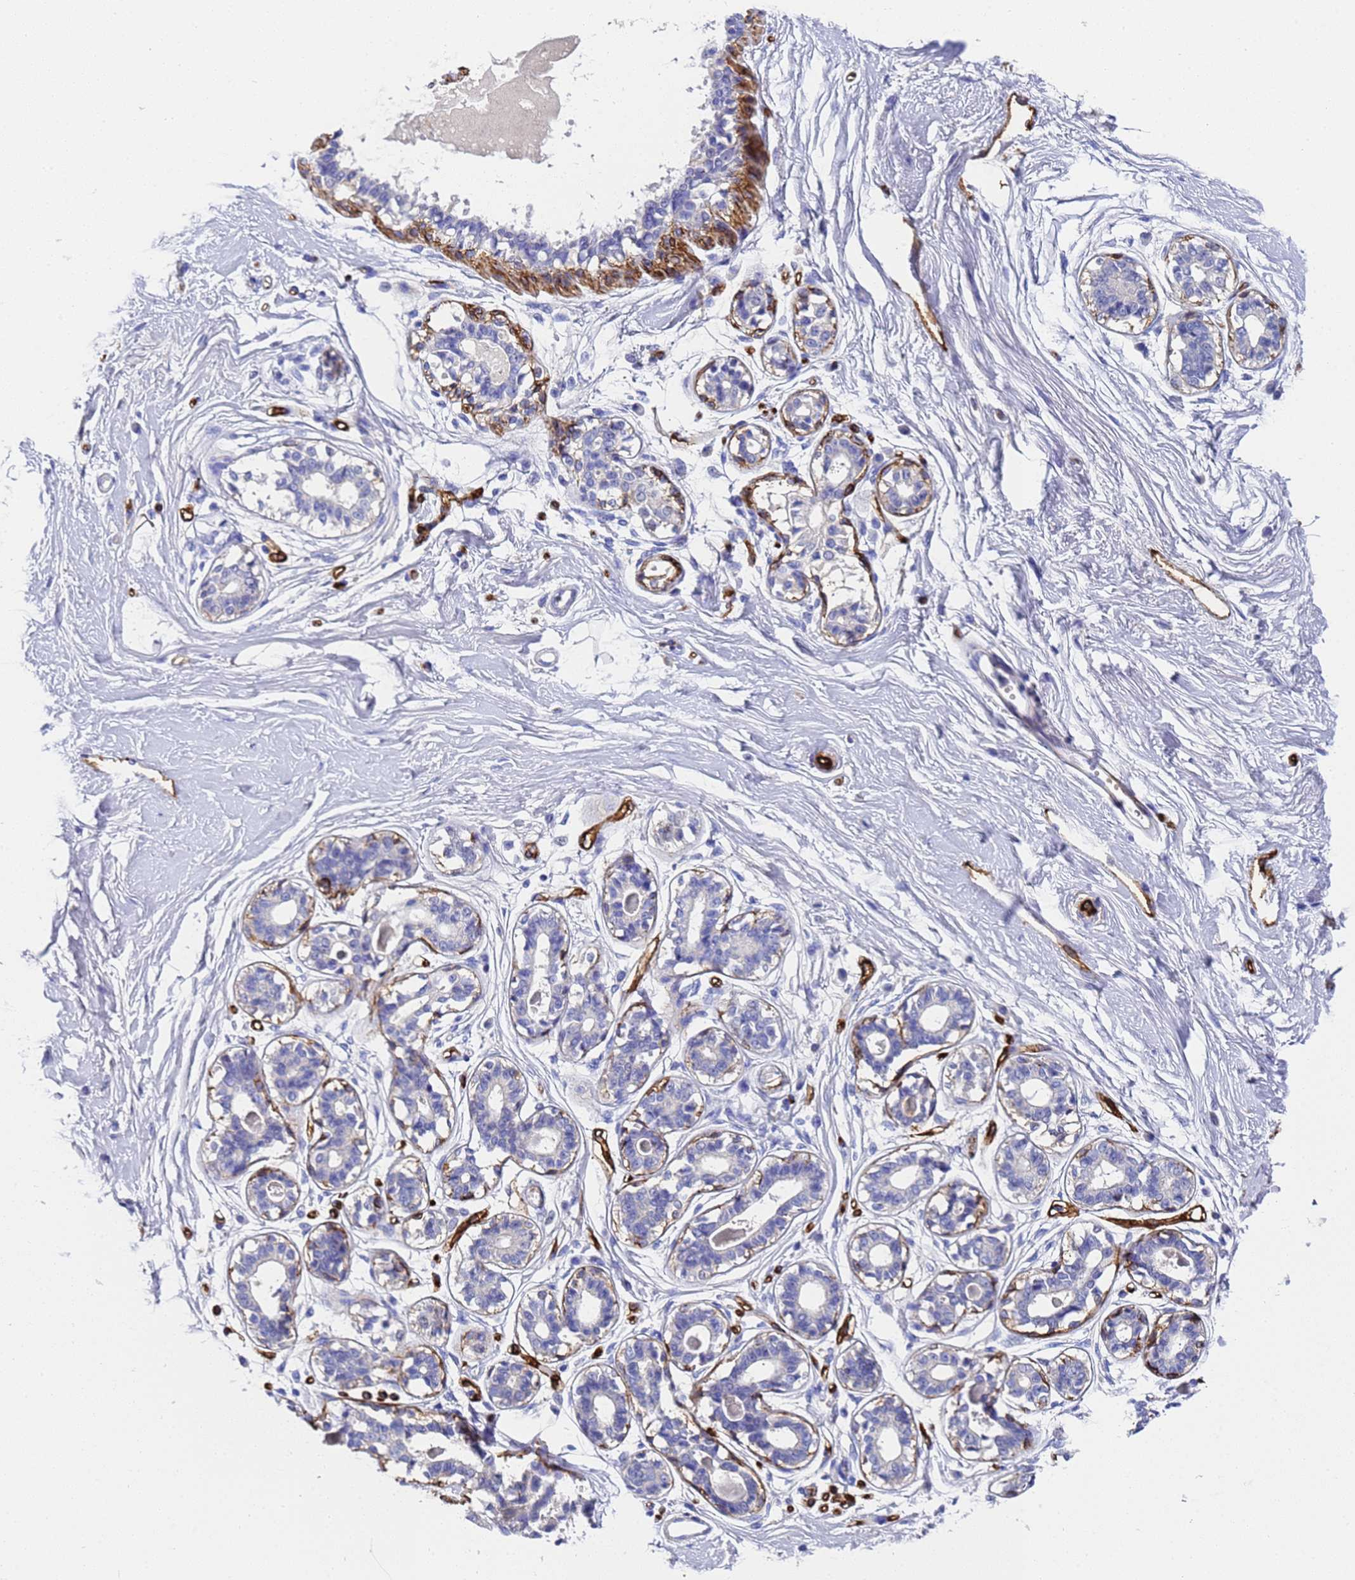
{"staining": {"intensity": "negative", "quantity": "none", "location": "none"}, "tissue": "breast", "cell_type": "Adipocytes", "image_type": "normal", "snomed": [{"axis": "morphology", "description": "Normal tissue, NOS"}, {"axis": "topography", "description": "Breast"}], "caption": "High power microscopy histopathology image of an immunohistochemistry image of unremarkable breast, revealing no significant expression in adipocytes.", "gene": "ADIPOQ", "patient": {"sex": "female", "age": 45}}